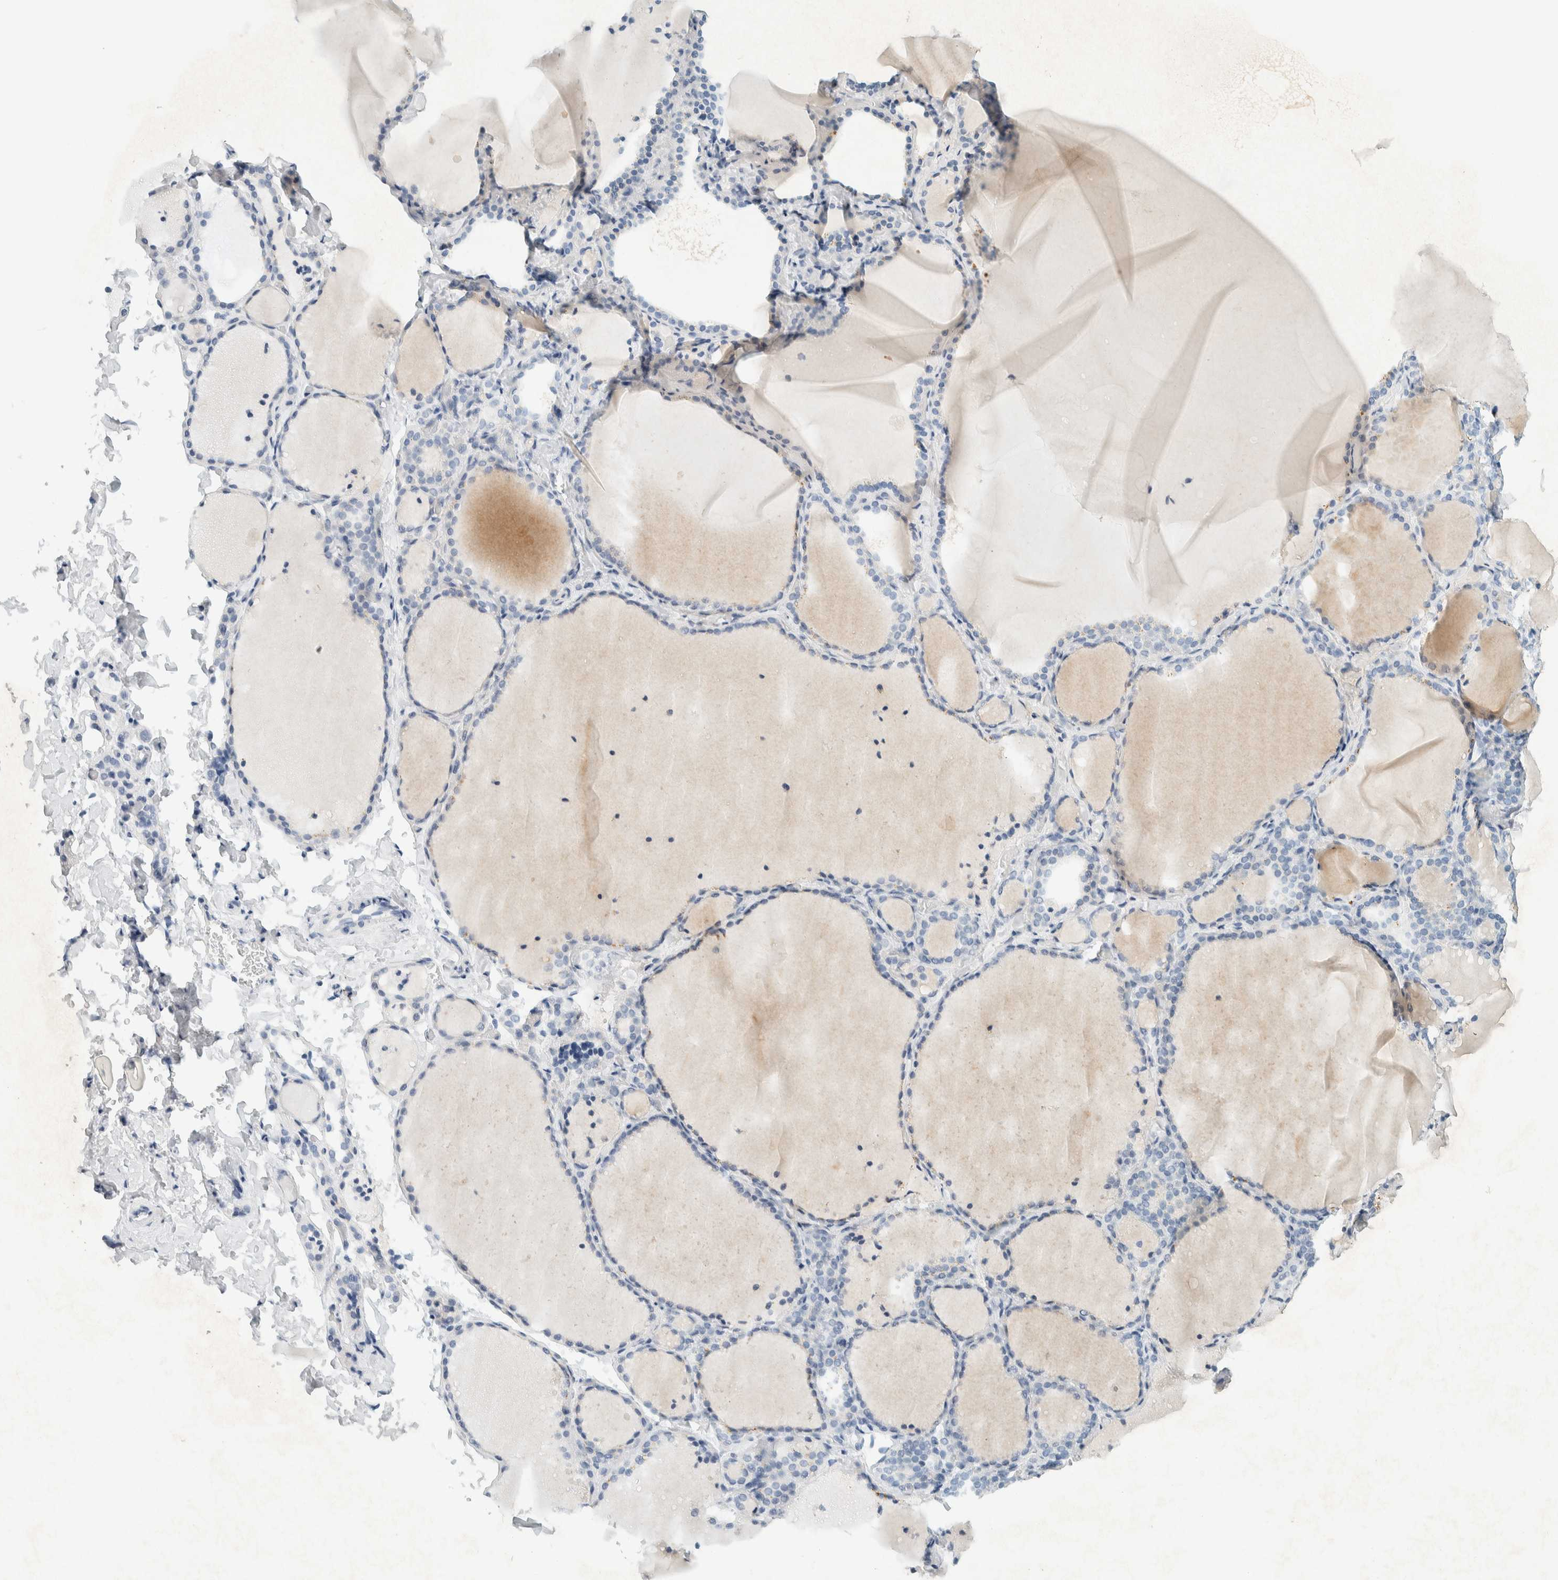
{"staining": {"intensity": "negative", "quantity": "none", "location": "none"}, "tissue": "thyroid gland", "cell_type": "Glandular cells", "image_type": "normal", "snomed": [{"axis": "morphology", "description": "Normal tissue, NOS"}, {"axis": "topography", "description": "Thyroid gland"}], "caption": "Immunohistochemistry photomicrograph of unremarkable thyroid gland stained for a protein (brown), which displays no expression in glandular cells.", "gene": "ALOX12B", "patient": {"sex": "female", "age": 22}}